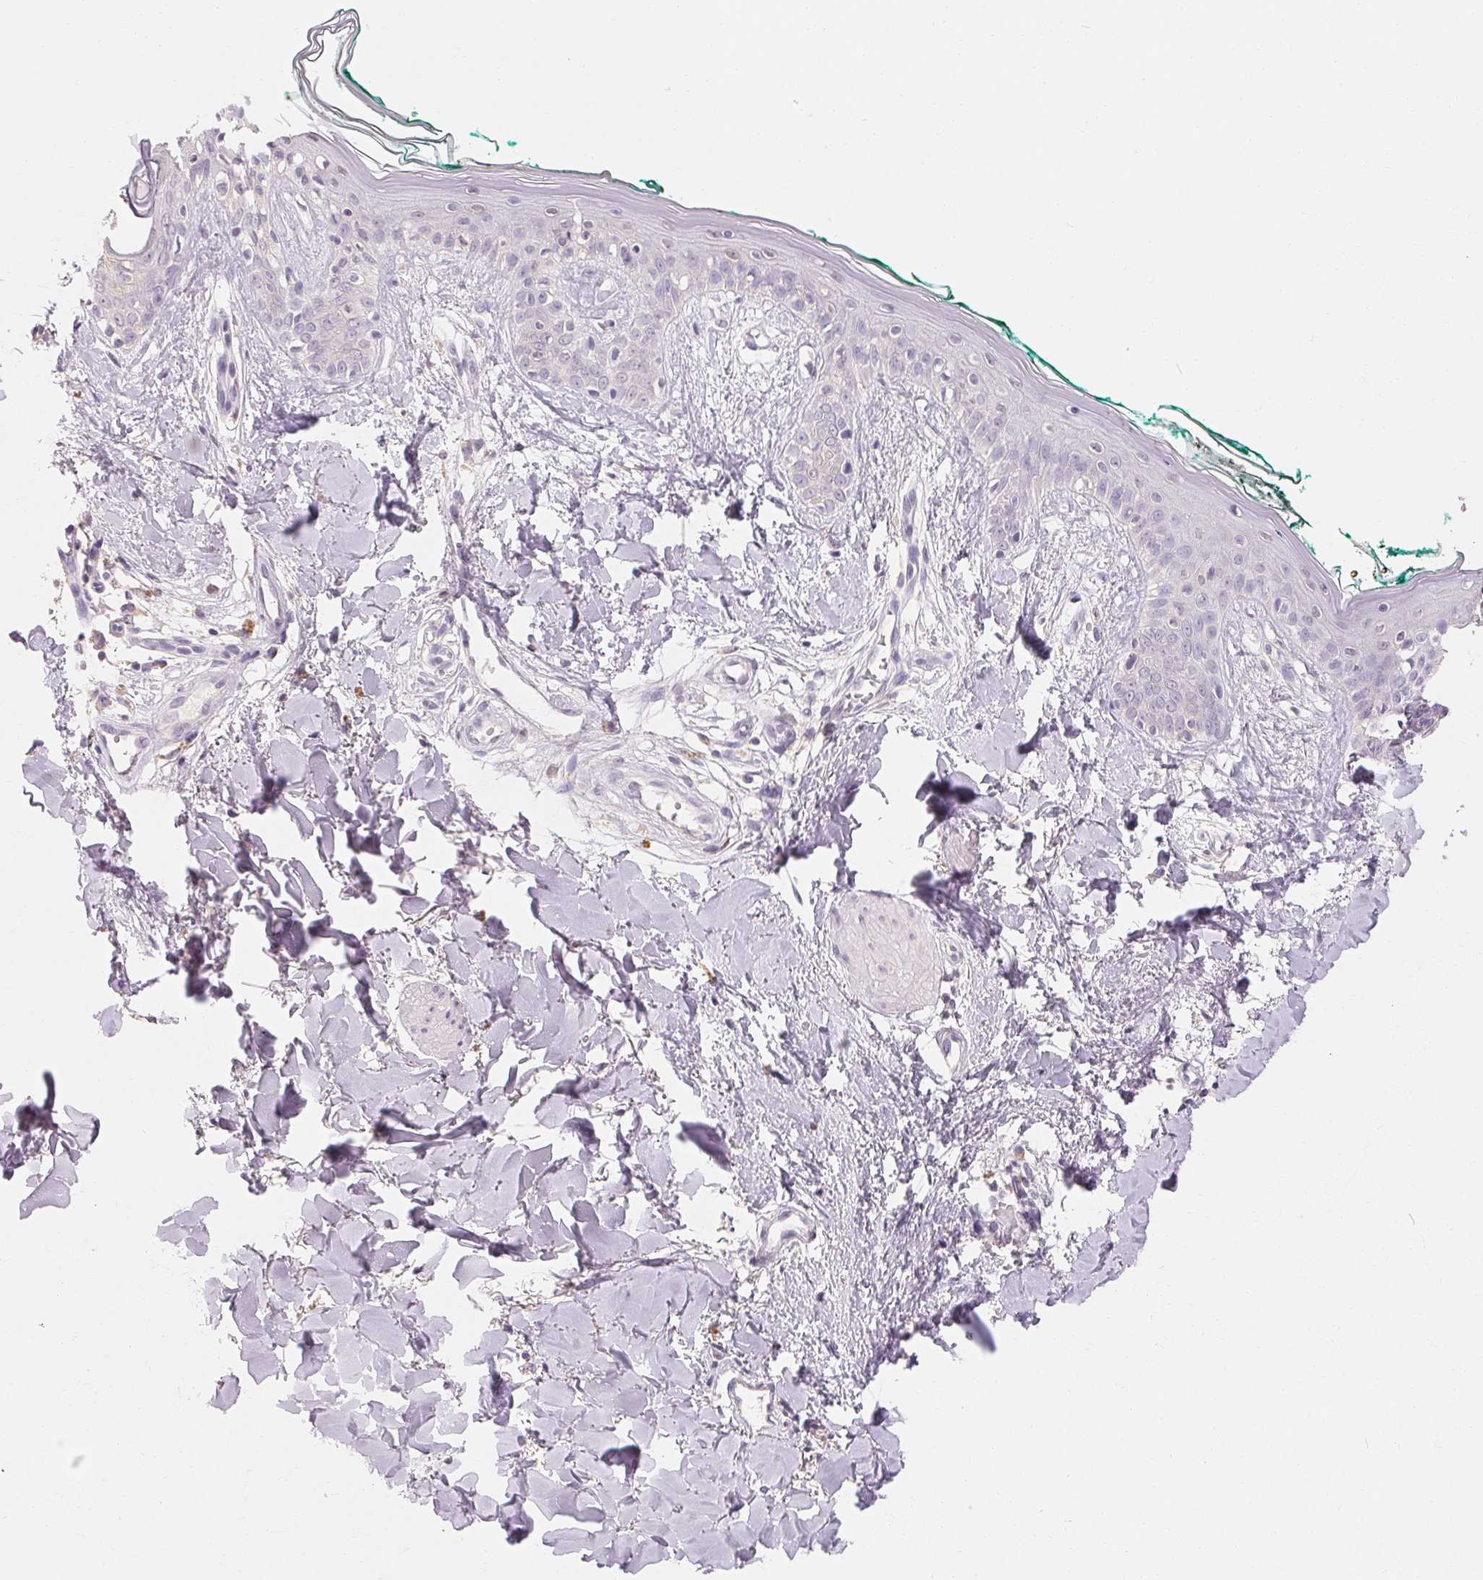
{"staining": {"intensity": "negative", "quantity": "none", "location": "none"}, "tissue": "skin", "cell_type": "Fibroblasts", "image_type": "normal", "snomed": [{"axis": "morphology", "description": "Normal tissue, NOS"}, {"axis": "topography", "description": "Skin"}], "caption": "Immunohistochemistry photomicrograph of normal skin: human skin stained with DAB (3,3'-diaminobenzidine) shows no significant protein expression in fibroblasts.", "gene": "MAP7D2", "patient": {"sex": "female", "age": 34}}